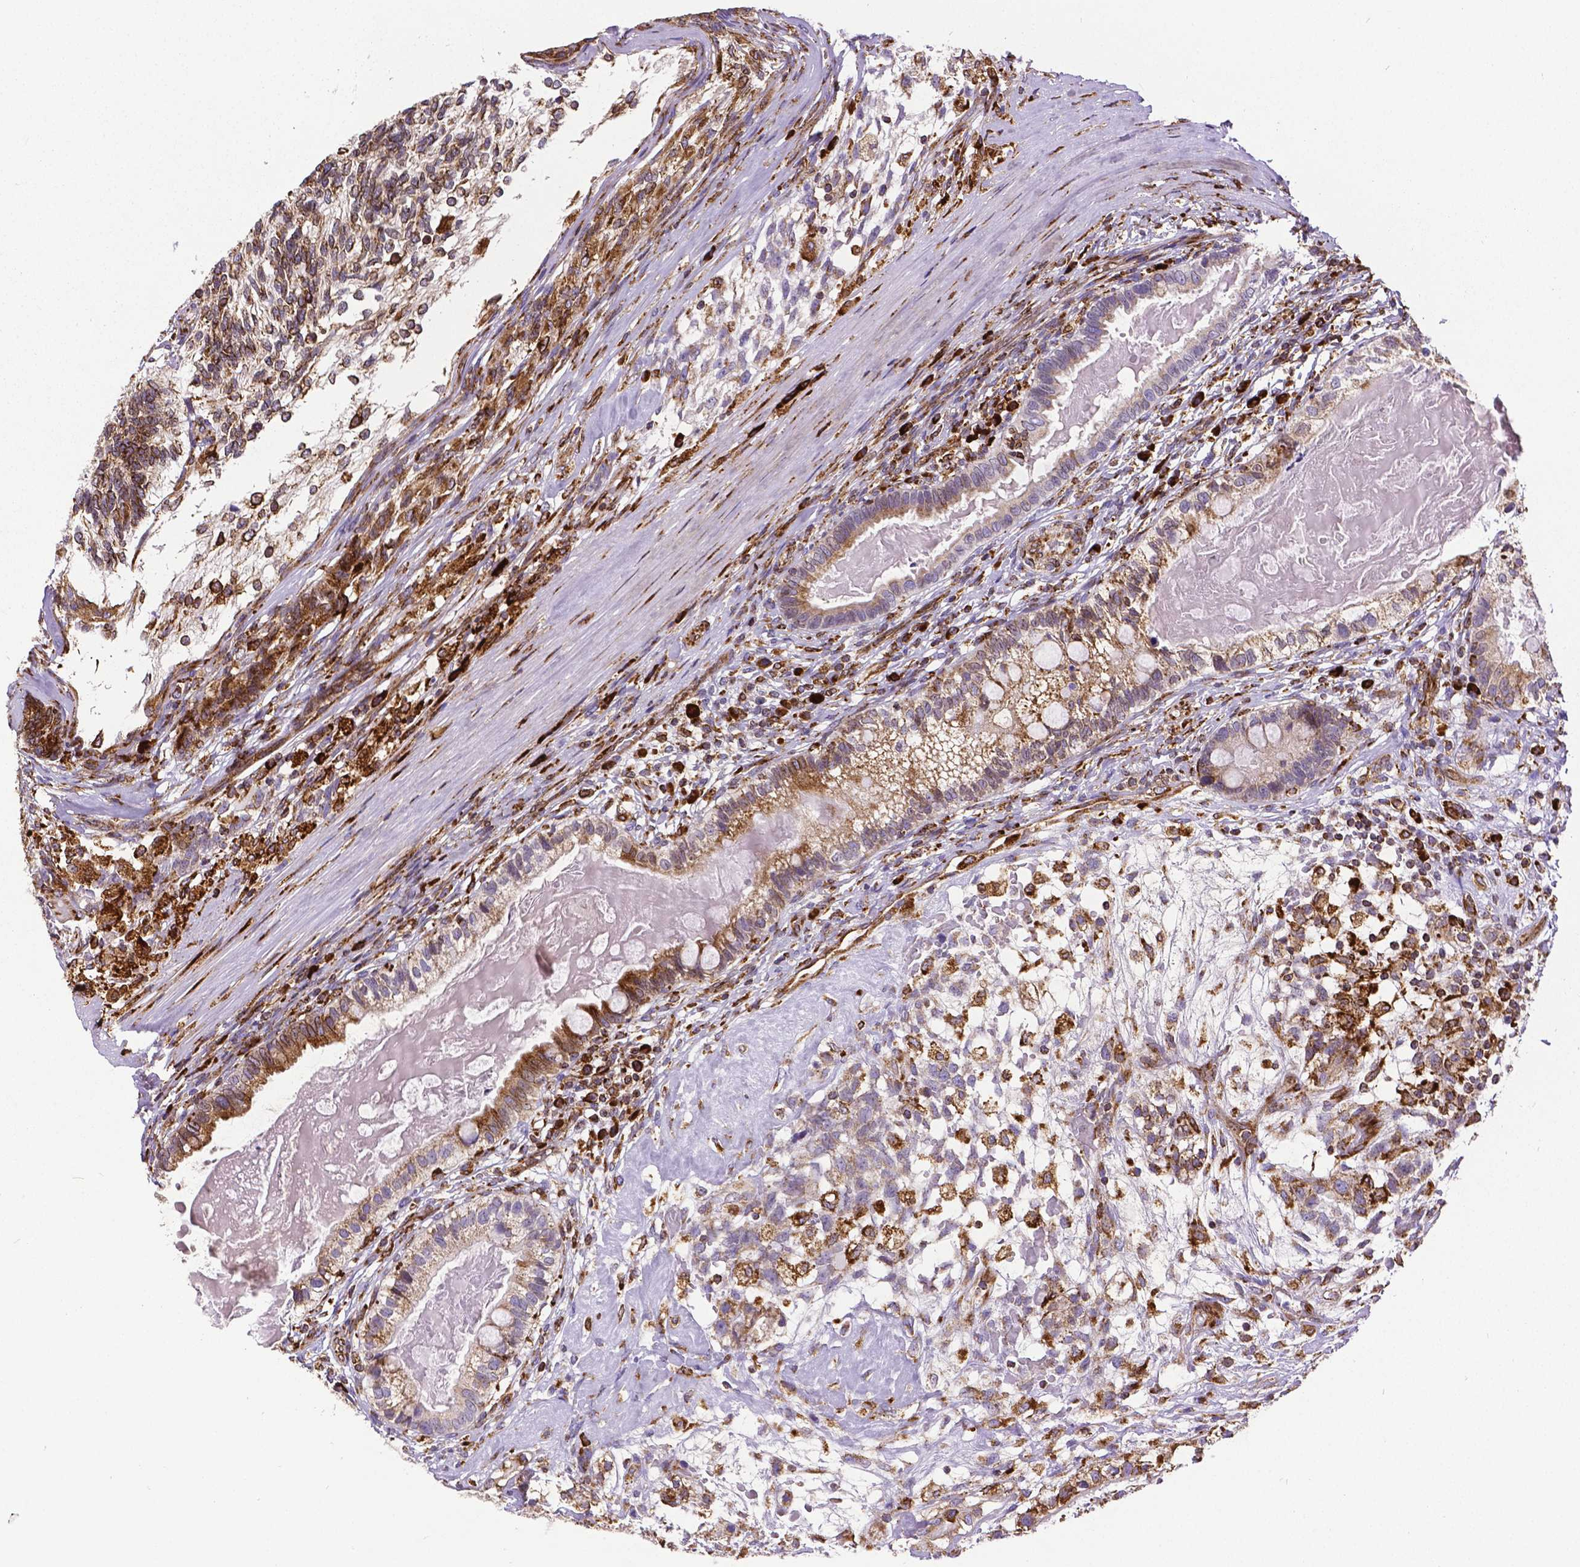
{"staining": {"intensity": "moderate", "quantity": ">75%", "location": "cytoplasmic/membranous"}, "tissue": "testis cancer", "cell_type": "Tumor cells", "image_type": "cancer", "snomed": [{"axis": "morphology", "description": "Seminoma, NOS"}, {"axis": "morphology", "description": "Carcinoma, Embryonal, NOS"}, {"axis": "topography", "description": "Testis"}], "caption": "Immunohistochemical staining of embryonal carcinoma (testis) shows medium levels of moderate cytoplasmic/membranous protein staining in approximately >75% of tumor cells.", "gene": "MTDH", "patient": {"sex": "male", "age": 41}}